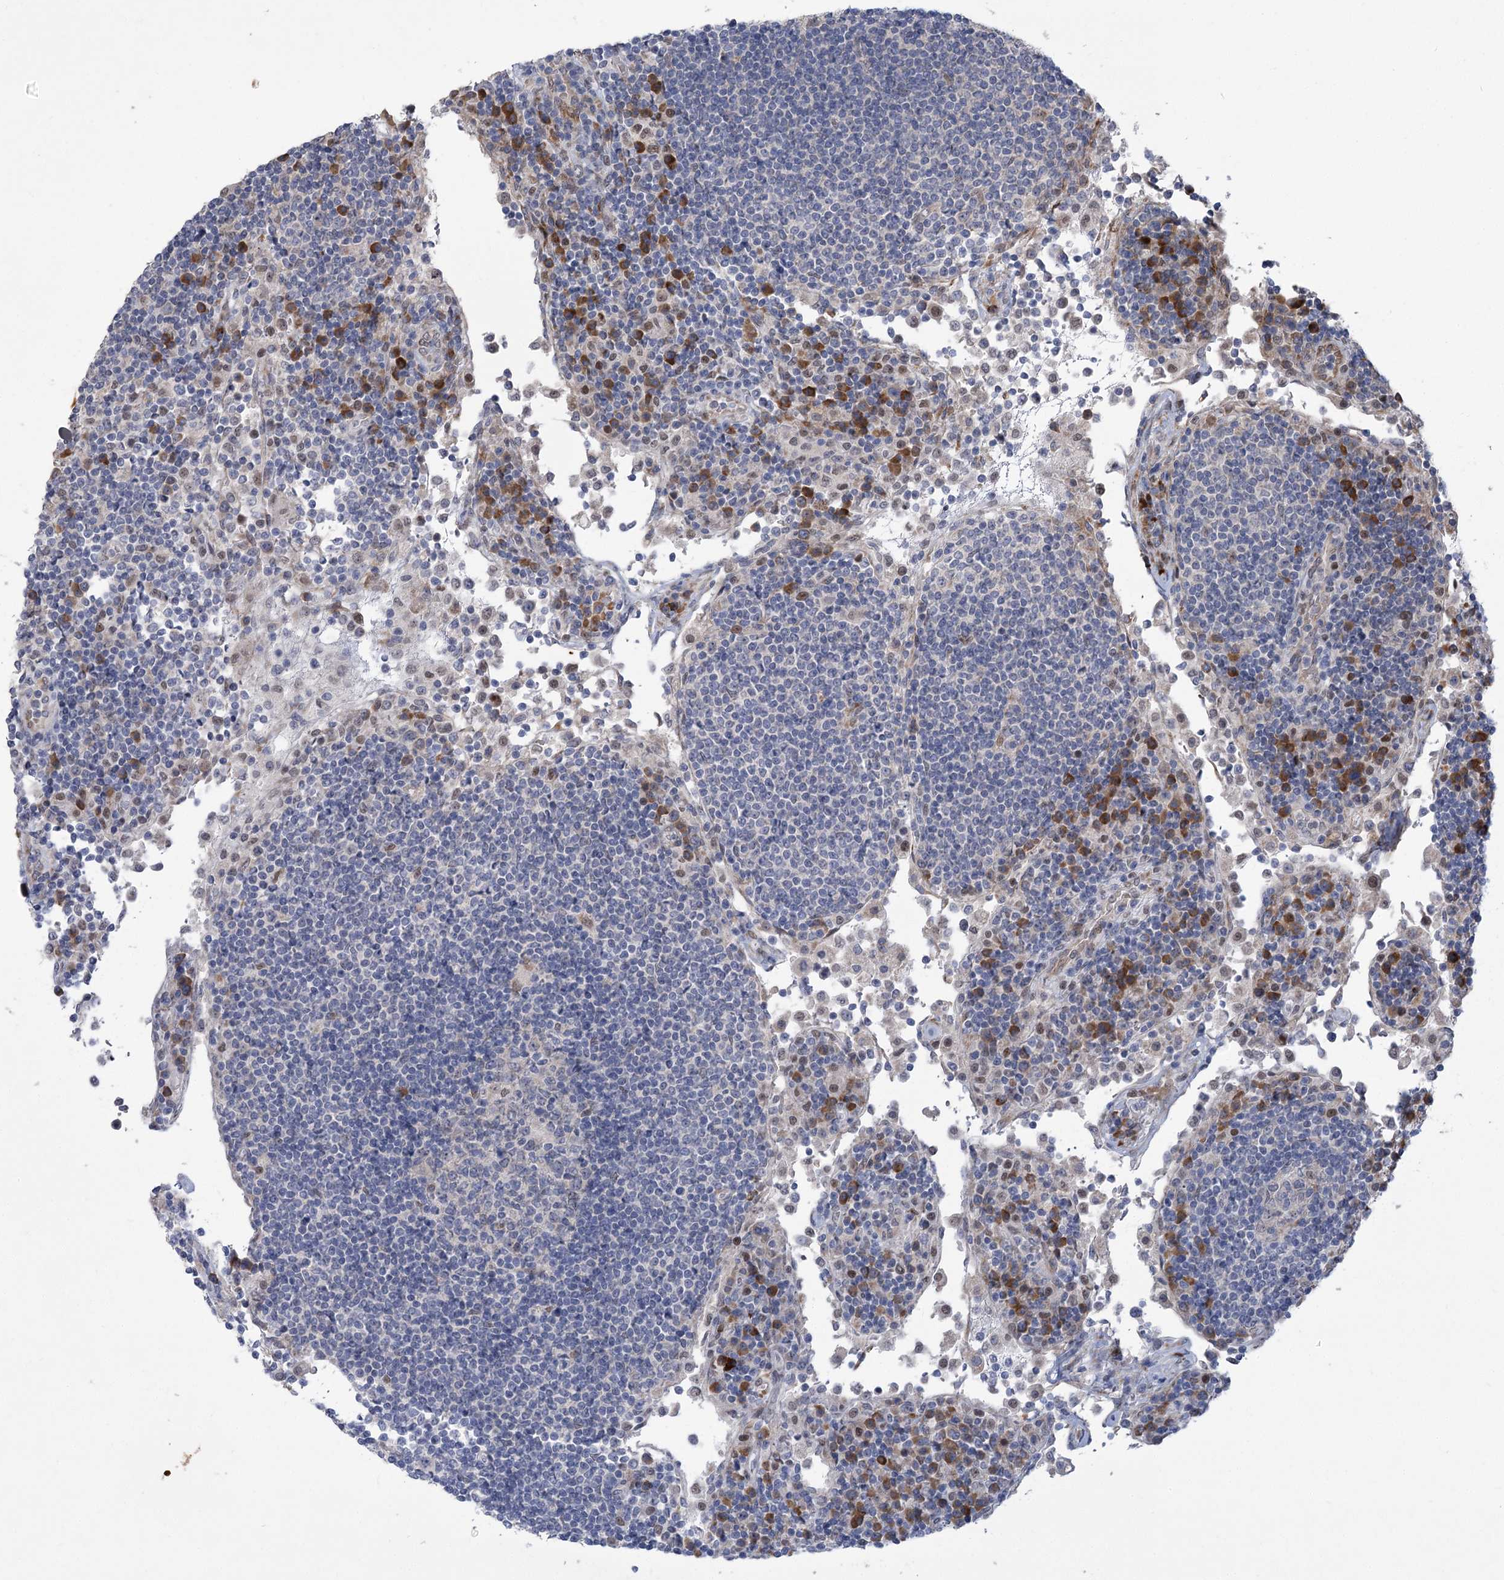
{"staining": {"intensity": "negative", "quantity": "none", "location": "none"}, "tissue": "lymph node", "cell_type": "Germinal center cells", "image_type": "normal", "snomed": [{"axis": "morphology", "description": "Normal tissue, NOS"}, {"axis": "topography", "description": "Lymph node"}], "caption": "Immunohistochemical staining of normal human lymph node reveals no significant staining in germinal center cells.", "gene": "GCNT4", "patient": {"sex": "female", "age": 53}}